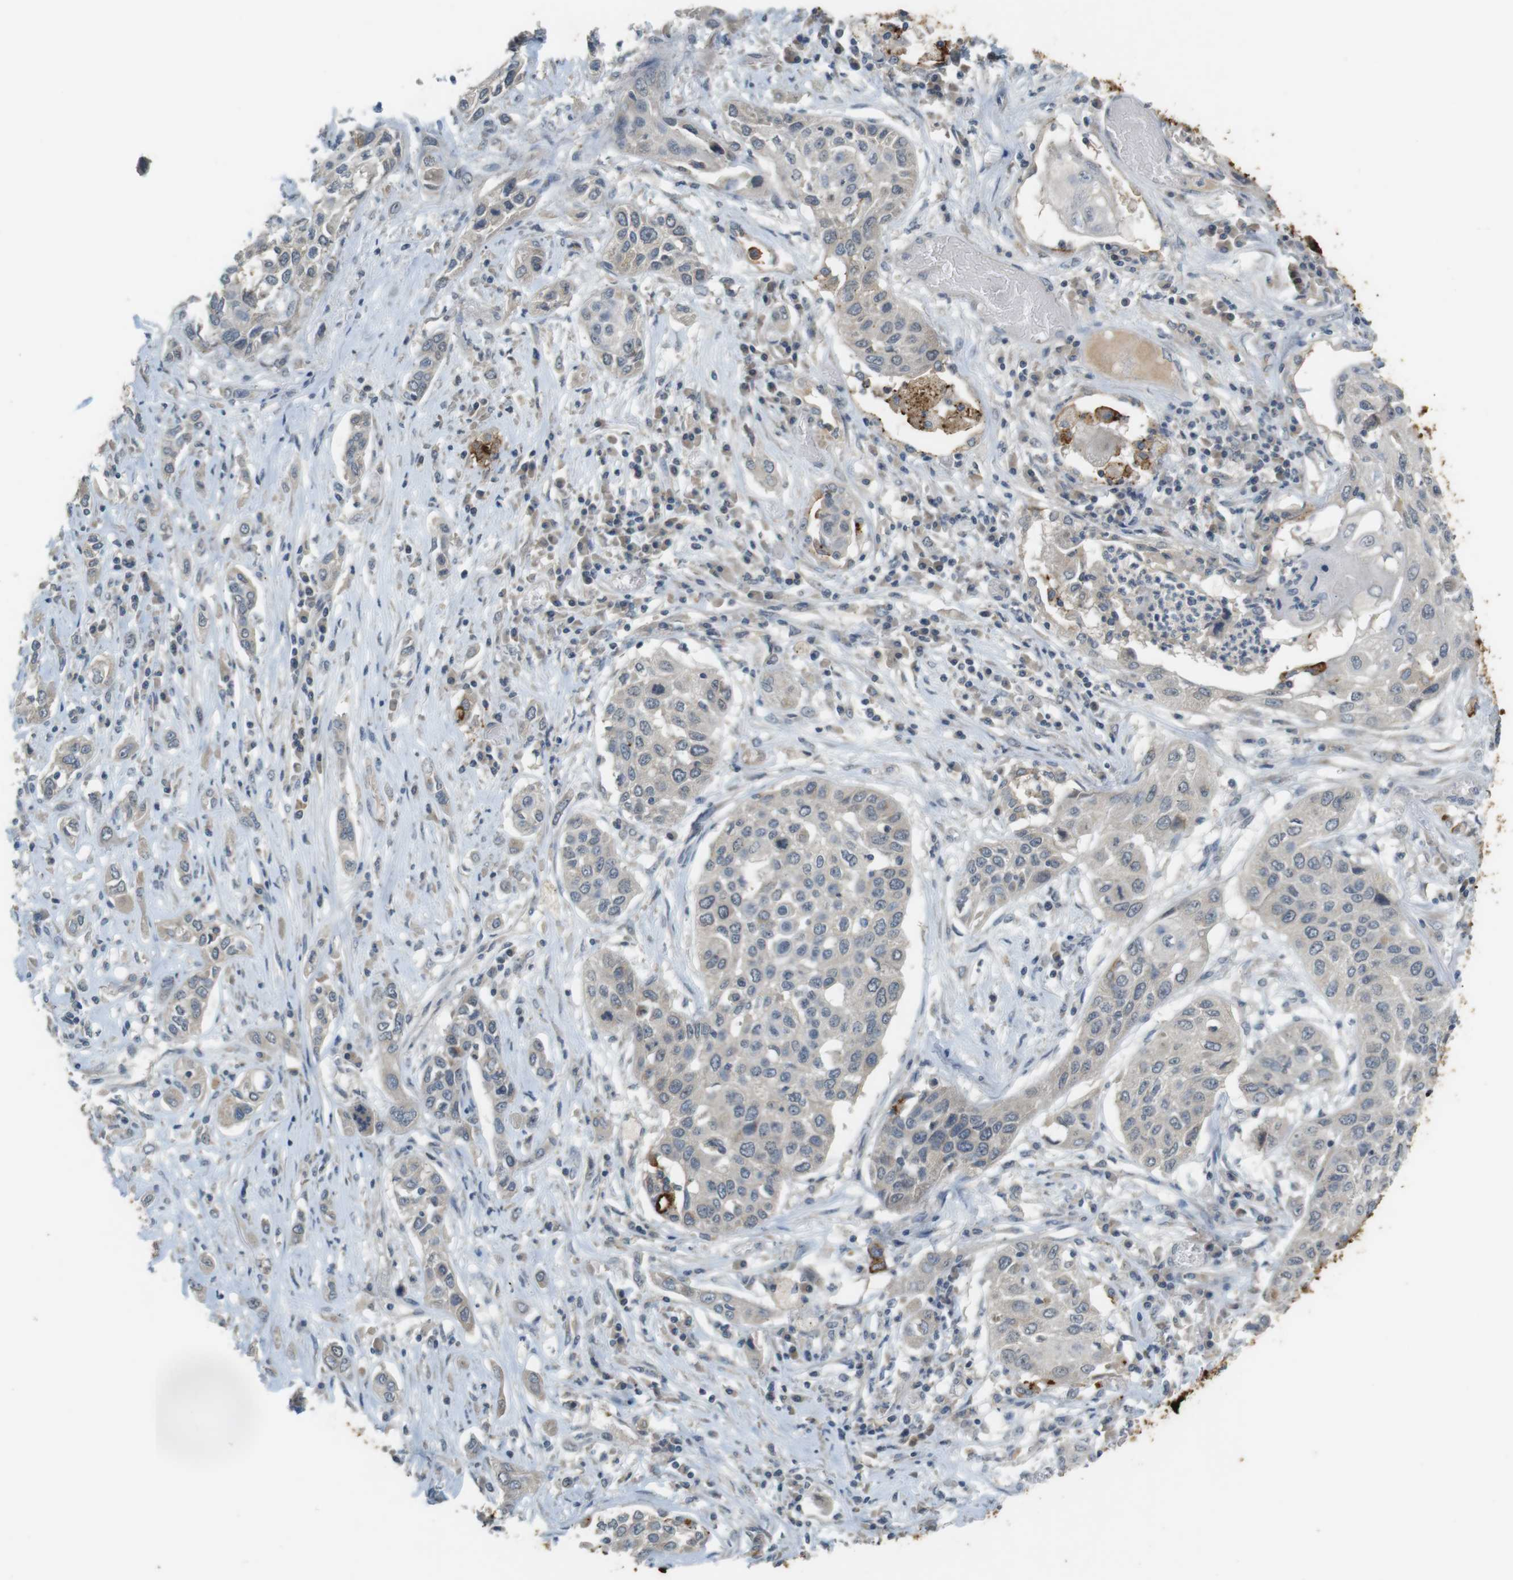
{"staining": {"intensity": "weak", "quantity": ">75%", "location": "cytoplasmic/membranous"}, "tissue": "lung cancer", "cell_type": "Tumor cells", "image_type": "cancer", "snomed": [{"axis": "morphology", "description": "Squamous cell carcinoma, NOS"}, {"axis": "topography", "description": "Lung"}], "caption": "Lung cancer (squamous cell carcinoma) stained with a protein marker demonstrates weak staining in tumor cells.", "gene": "MUC5B", "patient": {"sex": "male", "age": 71}}